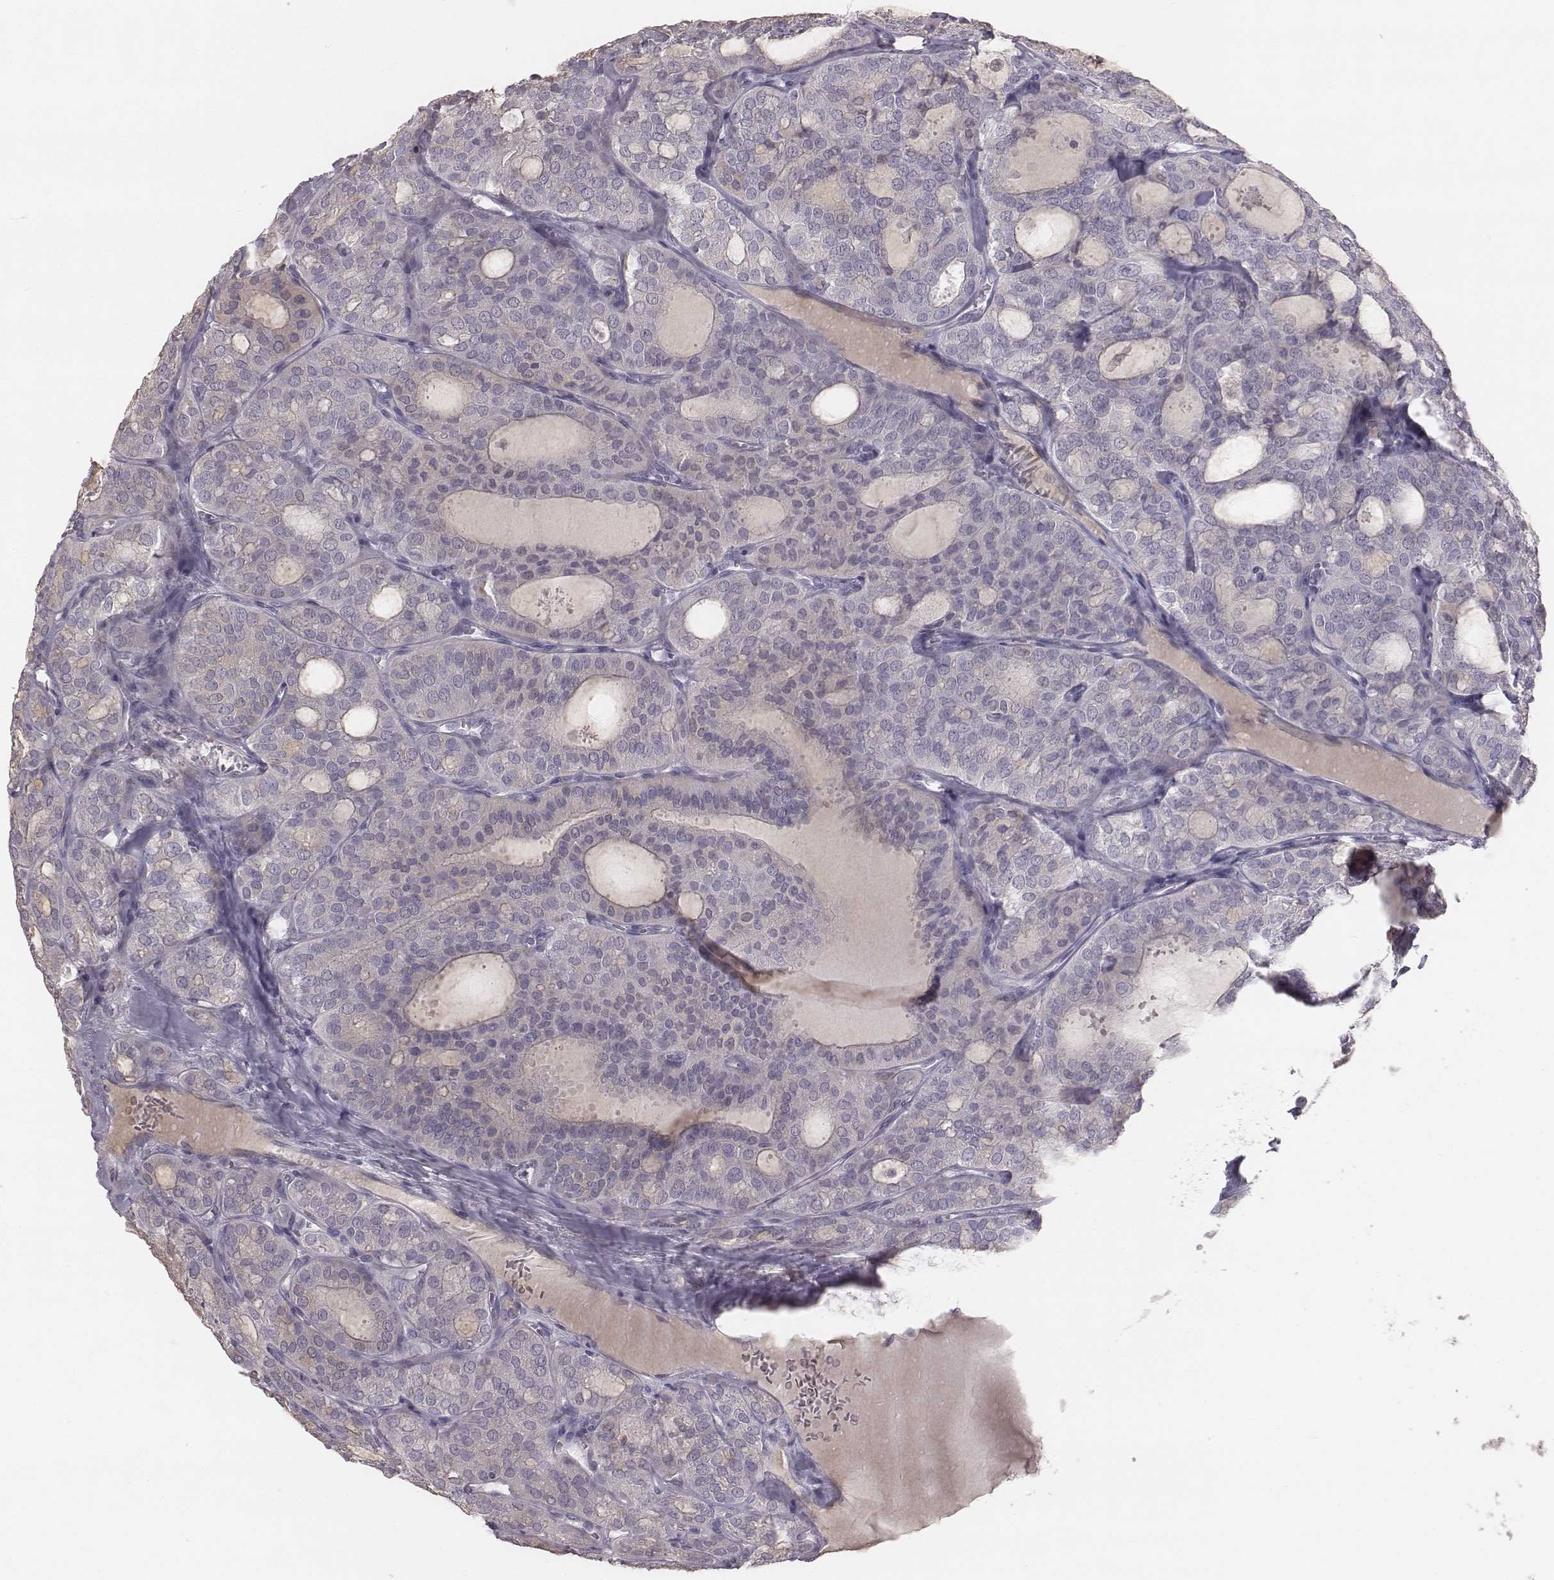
{"staining": {"intensity": "negative", "quantity": "none", "location": "none"}, "tissue": "thyroid cancer", "cell_type": "Tumor cells", "image_type": "cancer", "snomed": [{"axis": "morphology", "description": "Follicular adenoma carcinoma, NOS"}, {"axis": "topography", "description": "Thyroid gland"}], "caption": "This is an immunohistochemistry (IHC) photomicrograph of human thyroid cancer (follicular adenoma carcinoma). There is no expression in tumor cells.", "gene": "C6orf58", "patient": {"sex": "male", "age": 75}}